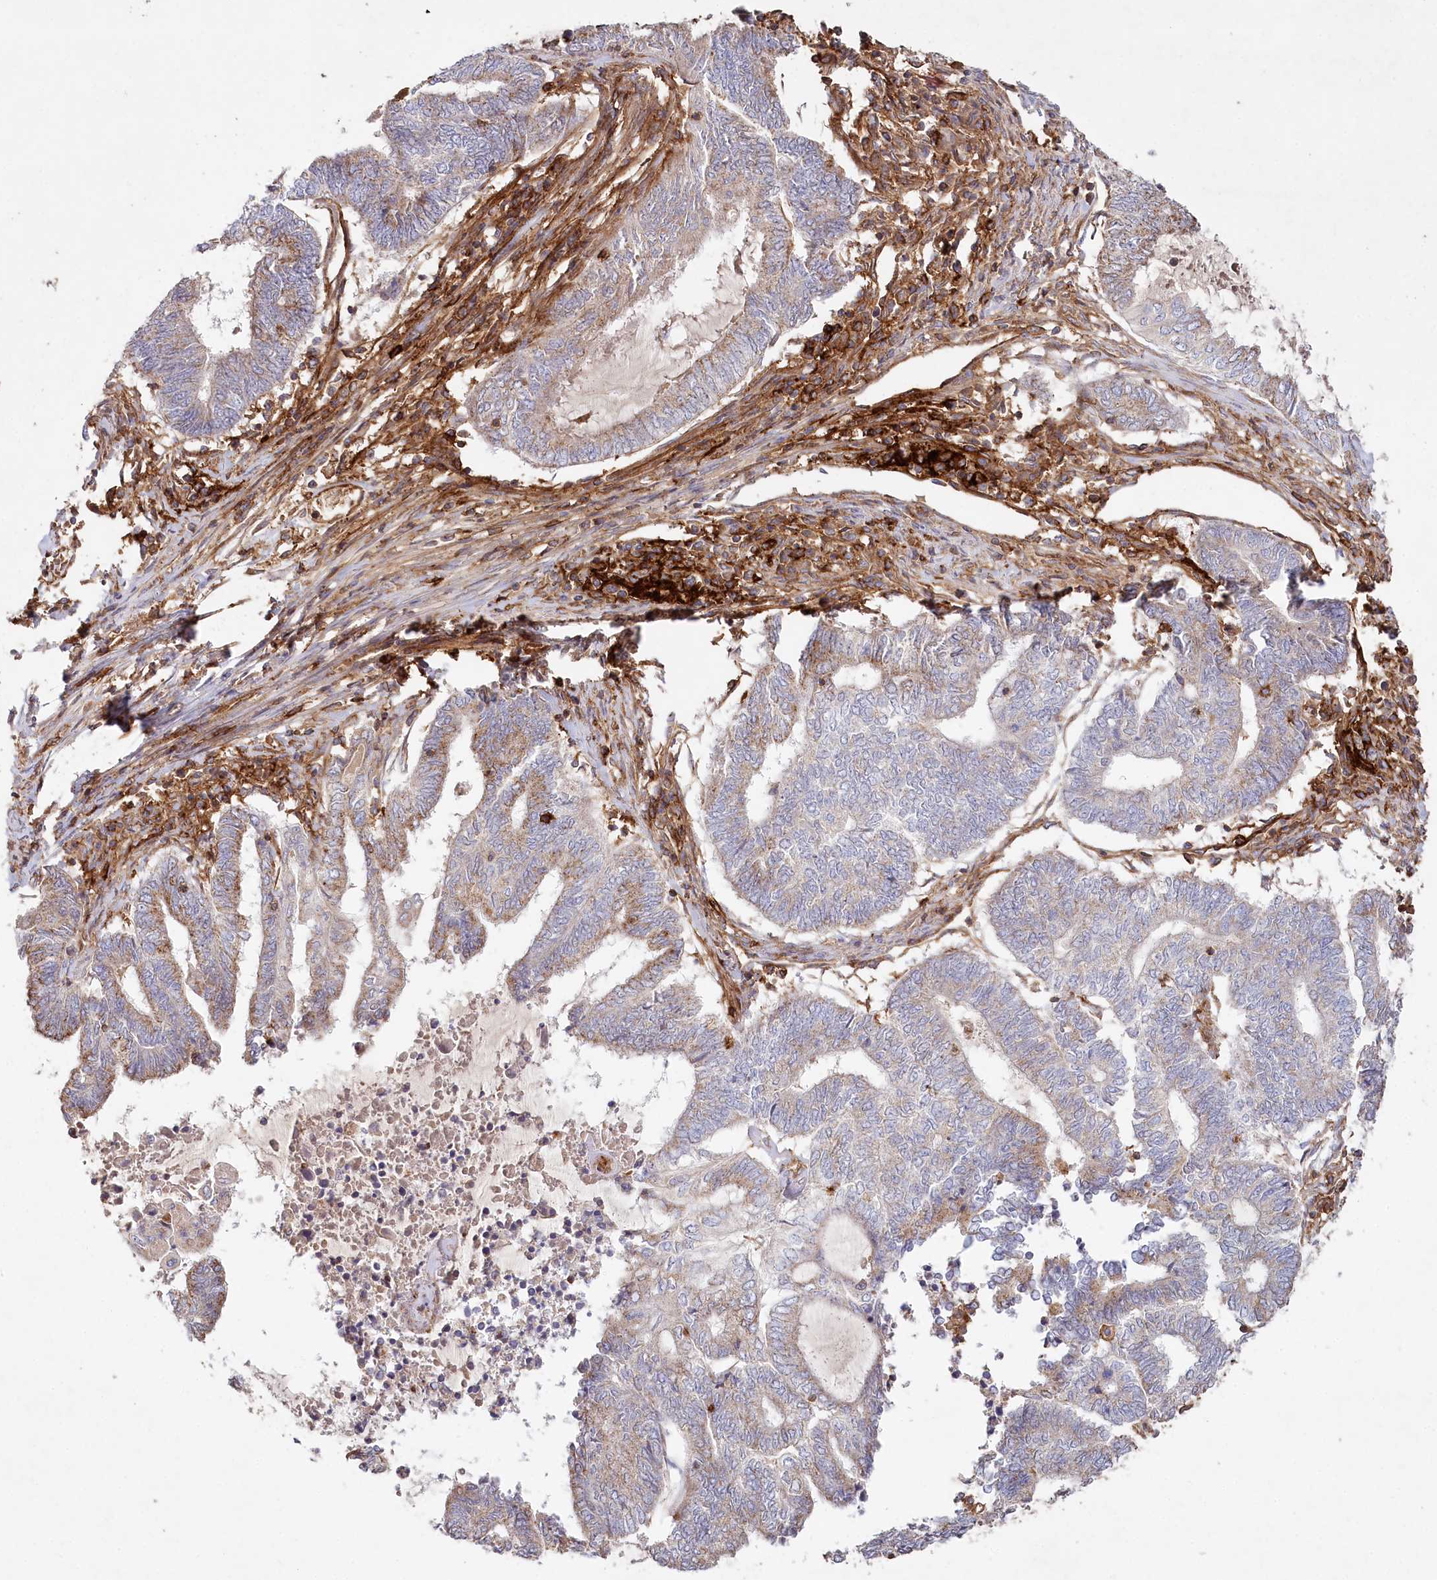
{"staining": {"intensity": "moderate", "quantity": "25%-75%", "location": "cytoplasmic/membranous"}, "tissue": "endometrial cancer", "cell_type": "Tumor cells", "image_type": "cancer", "snomed": [{"axis": "morphology", "description": "Adenocarcinoma, NOS"}, {"axis": "topography", "description": "Uterus"}, {"axis": "topography", "description": "Endometrium"}], "caption": "Immunohistochemistry (IHC) staining of endometrial adenocarcinoma, which reveals medium levels of moderate cytoplasmic/membranous expression in approximately 25%-75% of tumor cells indicating moderate cytoplasmic/membranous protein staining. The staining was performed using DAB (3,3'-diaminobenzidine) (brown) for protein detection and nuclei were counterstained in hematoxylin (blue).", "gene": "RBP5", "patient": {"sex": "female", "age": 70}}